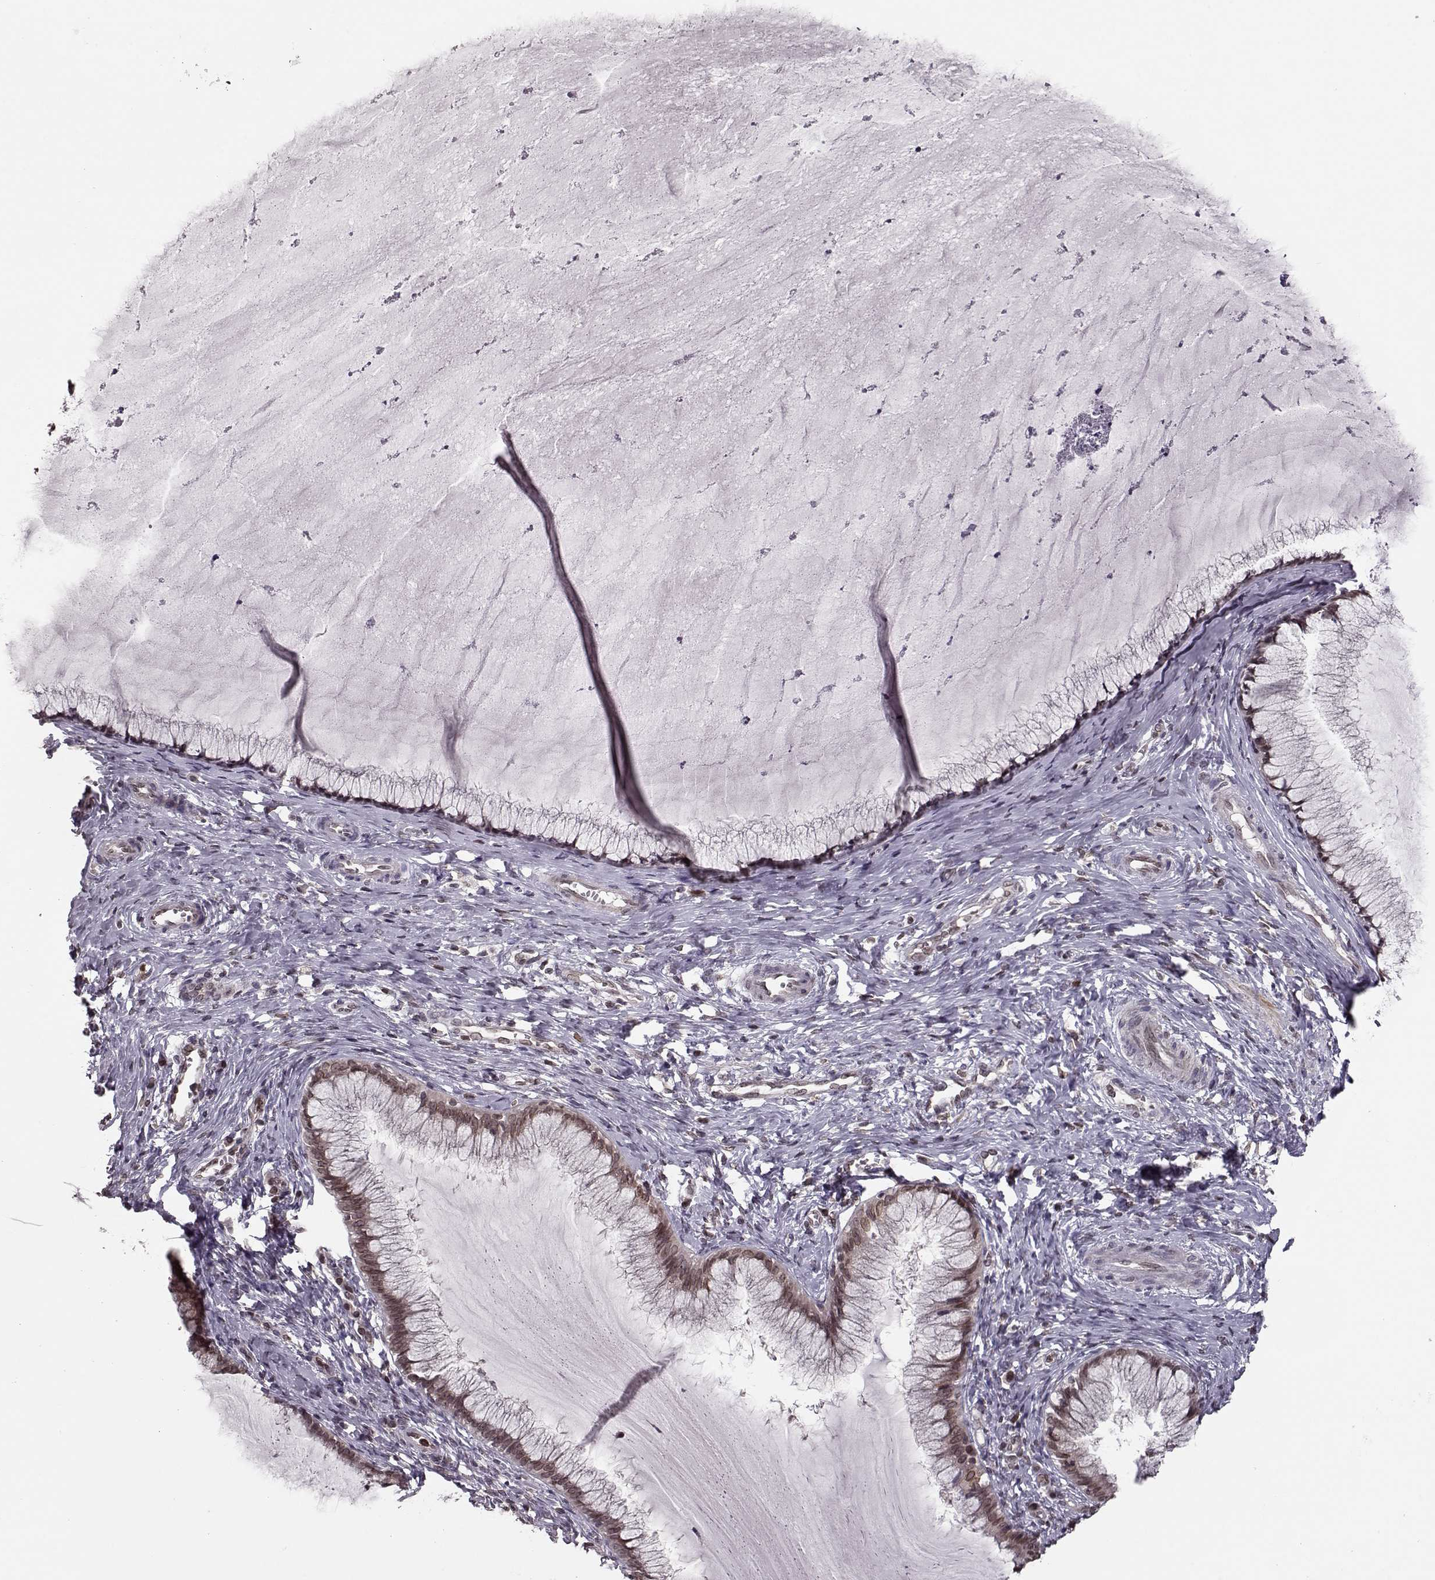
{"staining": {"intensity": "weak", "quantity": ">75%", "location": "cytoplasmic/membranous,nuclear"}, "tissue": "cervical cancer", "cell_type": "Tumor cells", "image_type": "cancer", "snomed": [{"axis": "morphology", "description": "Squamous cell carcinoma, NOS"}, {"axis": "topography", "description": "Cervix"}], "caption": "Immunohistochemistry of cervical cancer exhibits low levels of weak cytoplasmic/membranous and nuclear positivity in approximately >75% of tumor cells.", "gene": "NUP37", "patient": {"sex": "female", "age": 36}}